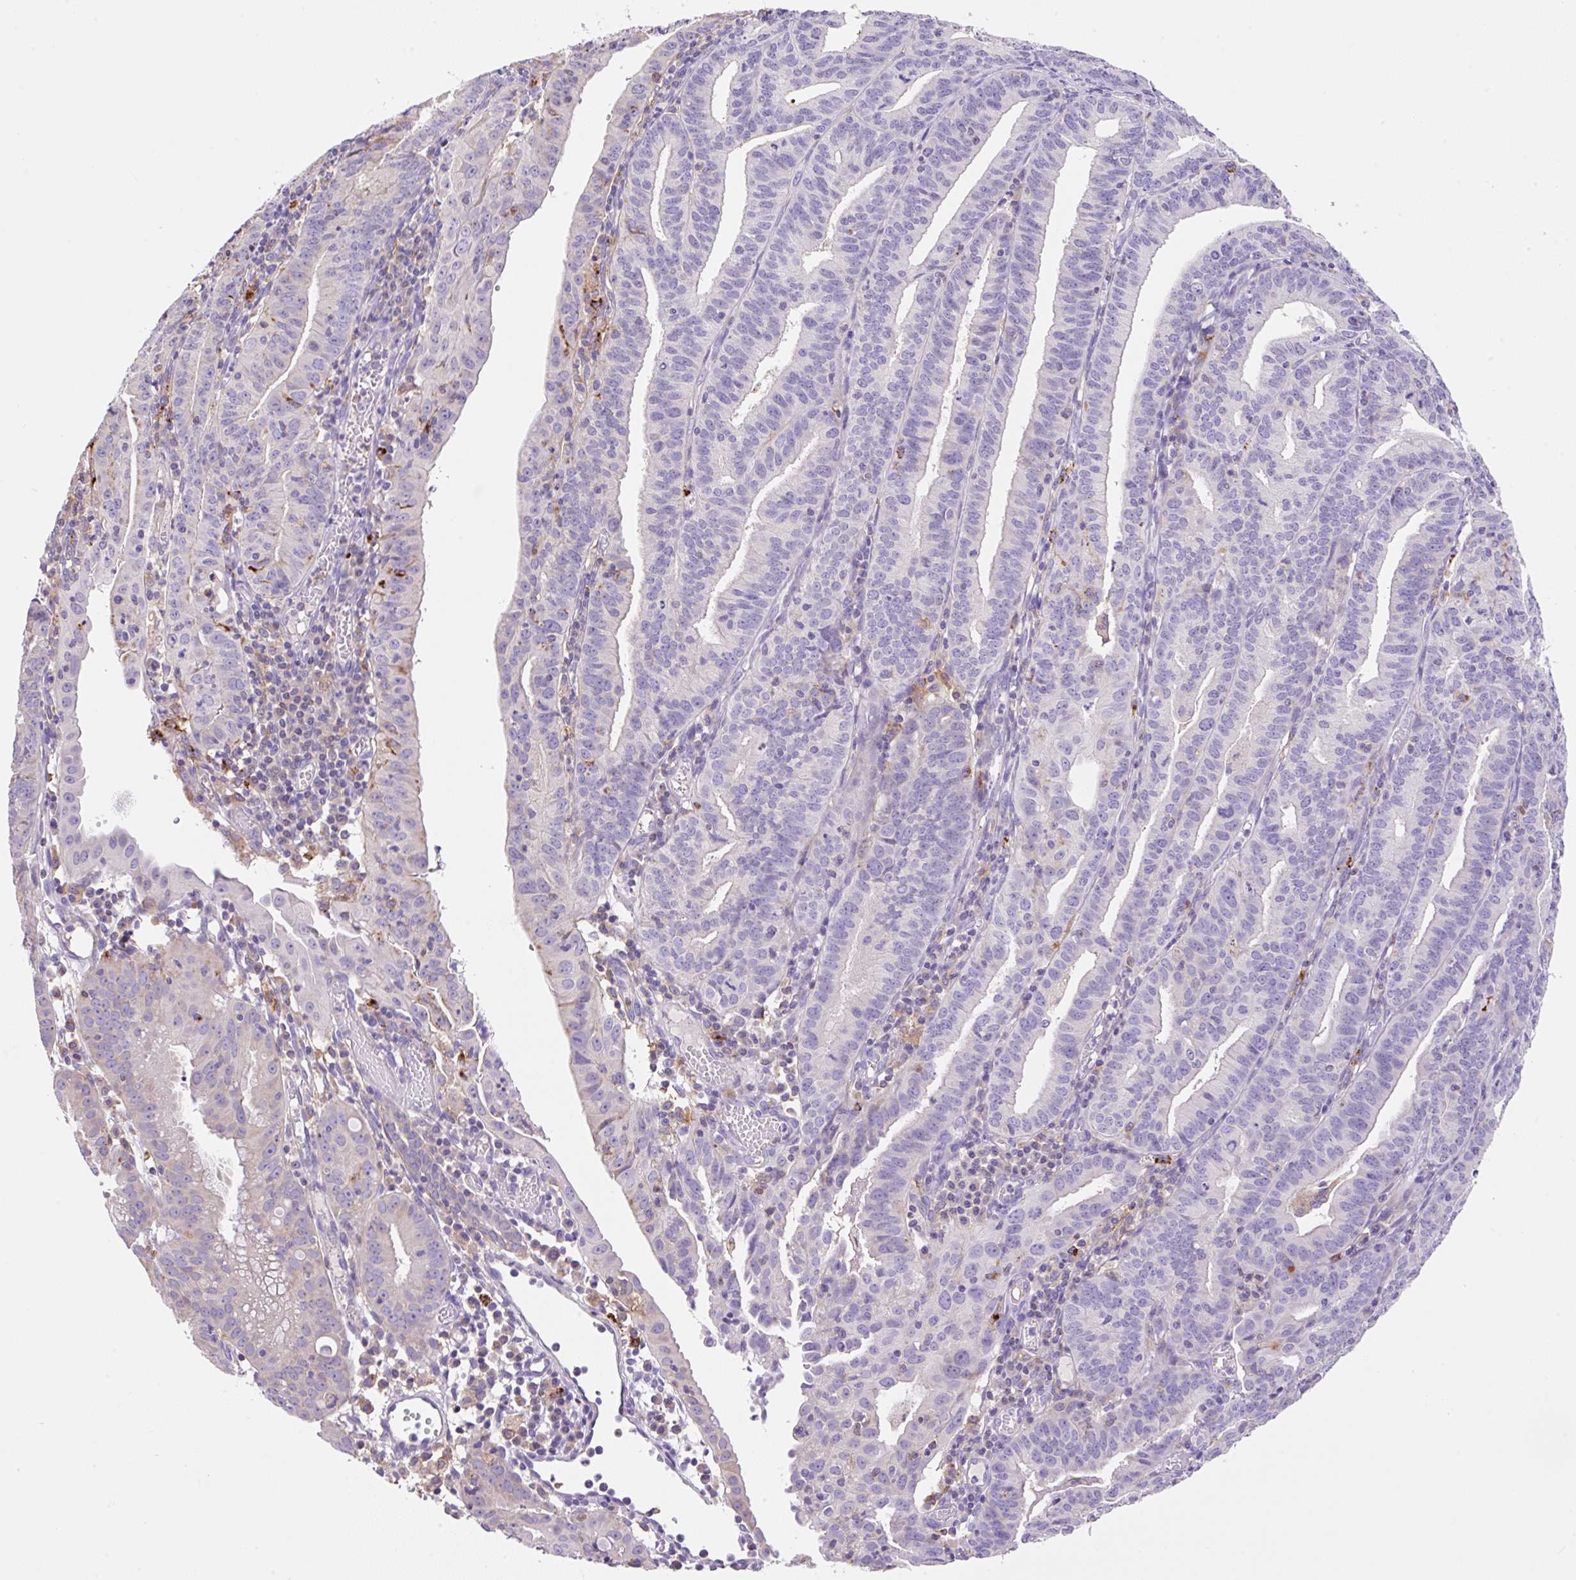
{"staining": {"intensity": "weak", "quantity": "<25%", "location": "cytoplasmic/membranous"}, "tissue": "endometrial cancer", "cell_type": "Tumor cells", "image_type": "cancer", "snomed": [{"axis": "morphology", "description": "Adenocarcinoma, NOS"}, {"axis": "topography", "description": "Endometrium"}], "caption": "High power microscopy histopathology image of an immunohistochemistry micrograph of adenocarcinoma (endometrial), revealing no significant positivity in tumor cells.", "gene": "TDRD15", "patient": {"sex": "female", "age": 60}}